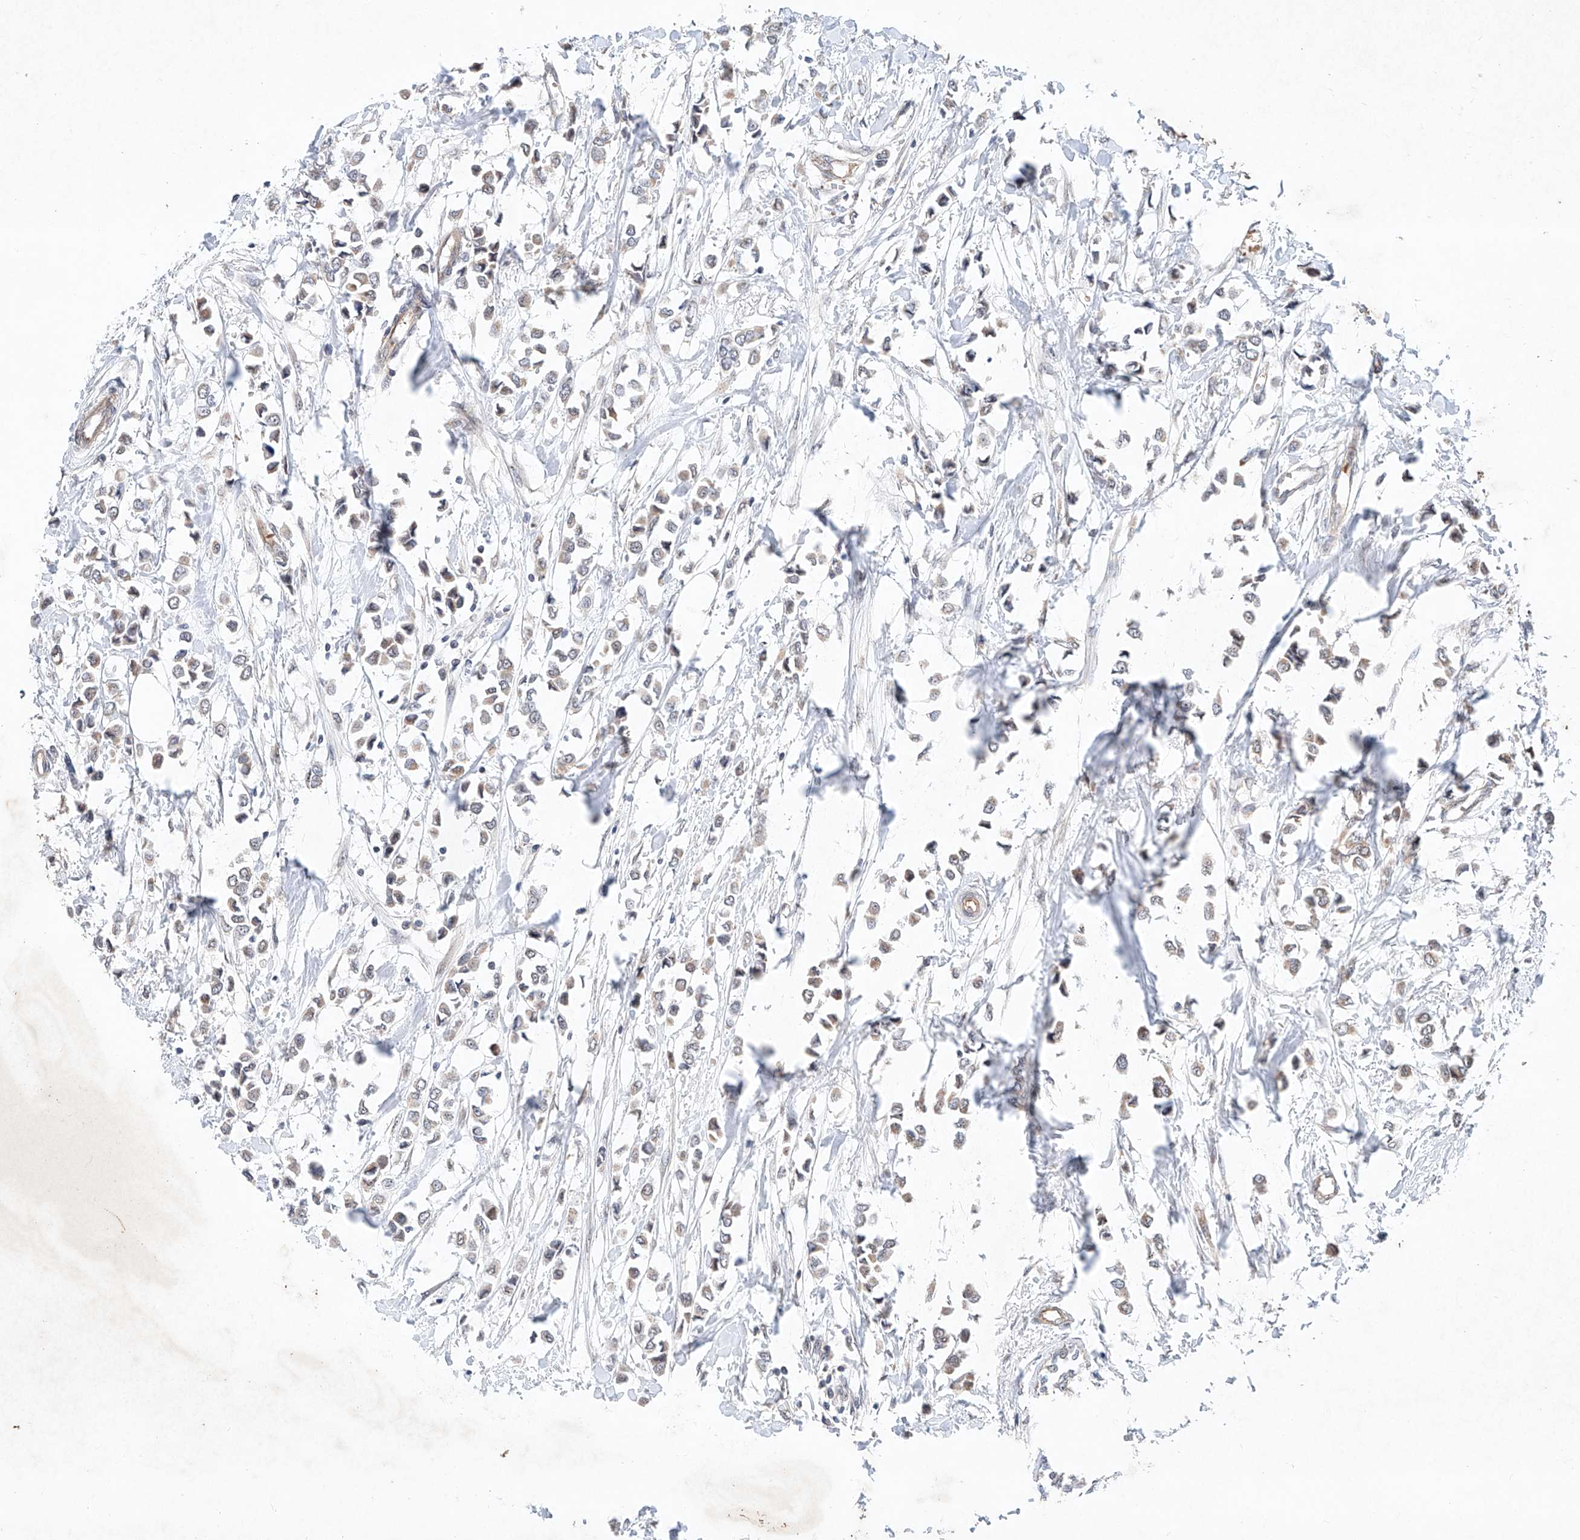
{"staining": {"intensity": "weak", "quantity": "25%-75%", "location": "cytoplasmic/membranous"}, "tissue": "breast cancer", "cell_type": "Tumor cells", "image_type": "cancer", "snomed": [{"axis": "morphology", "description": "Lobular carcinoma"}, {"axis": "topography", "description": "Breast"}], "caption": "The image reveals staining of breast lobular carcinoma, revealing weak cytoplasmic/membranous protein positivity (brown color) within tumor cells.", "gene": "FASTK", "patient": {"sex": "female", "age": 51}}